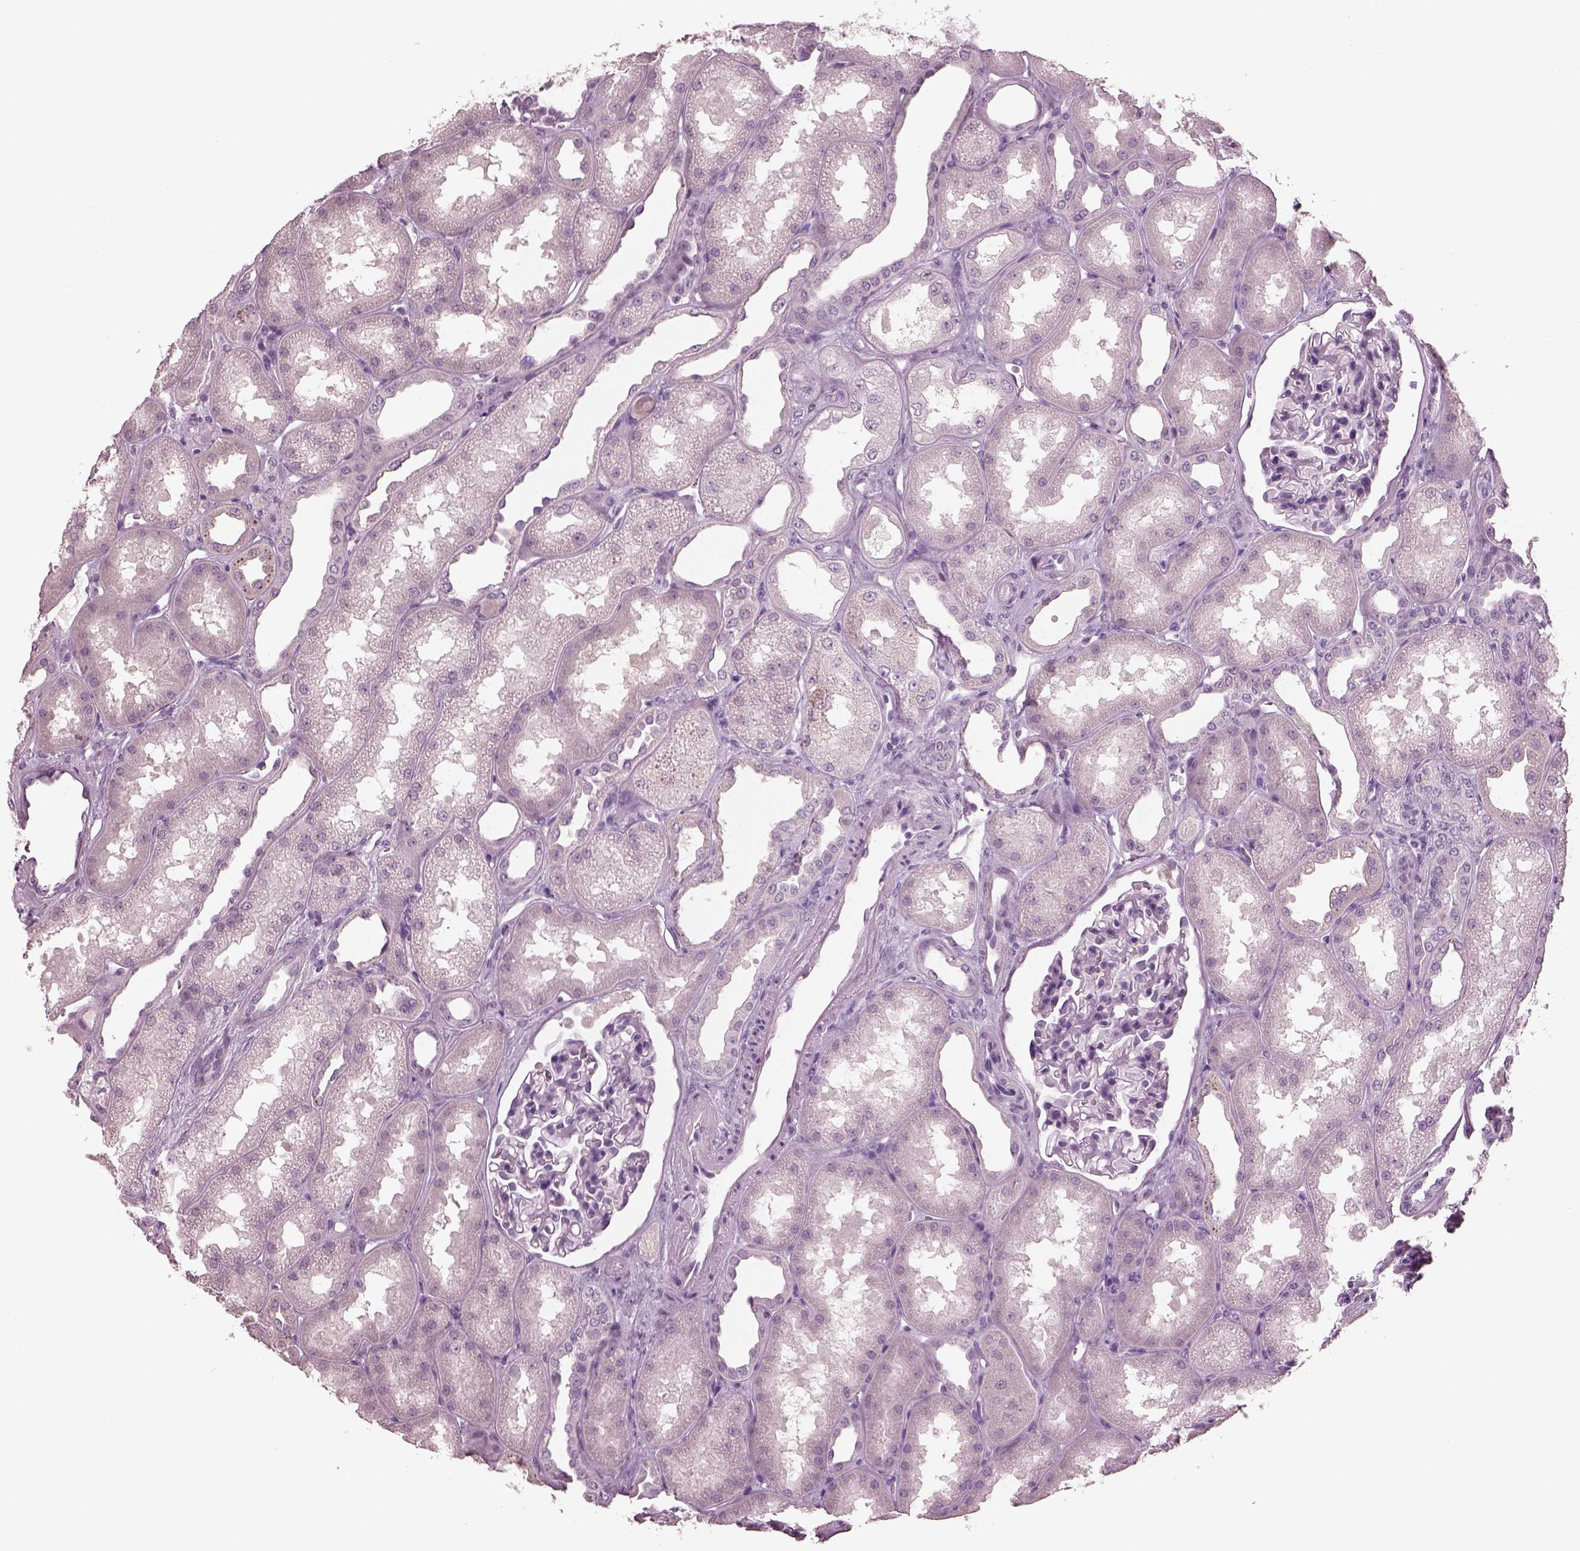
{"staining": {"intensity": "negative", "quantity": "none", "location": "none"}, "tissue": "kidney", "cell_type": "Cells in glomeruli", "image_type": "normal", "snomed": [{"axis": "morphology", "description": "Normal tissue, NOS"}, {"axis": "topography", "description": "Kidney"}], "caption": "Cells in glomeruli show no significant staining in normal kidney. (Brightfield microscopy of DAB (3,3'-diaminobenzidine) IHC at high magnification).", "gene": "PACRG", "patient": {"sex": "male", "age": 61}}